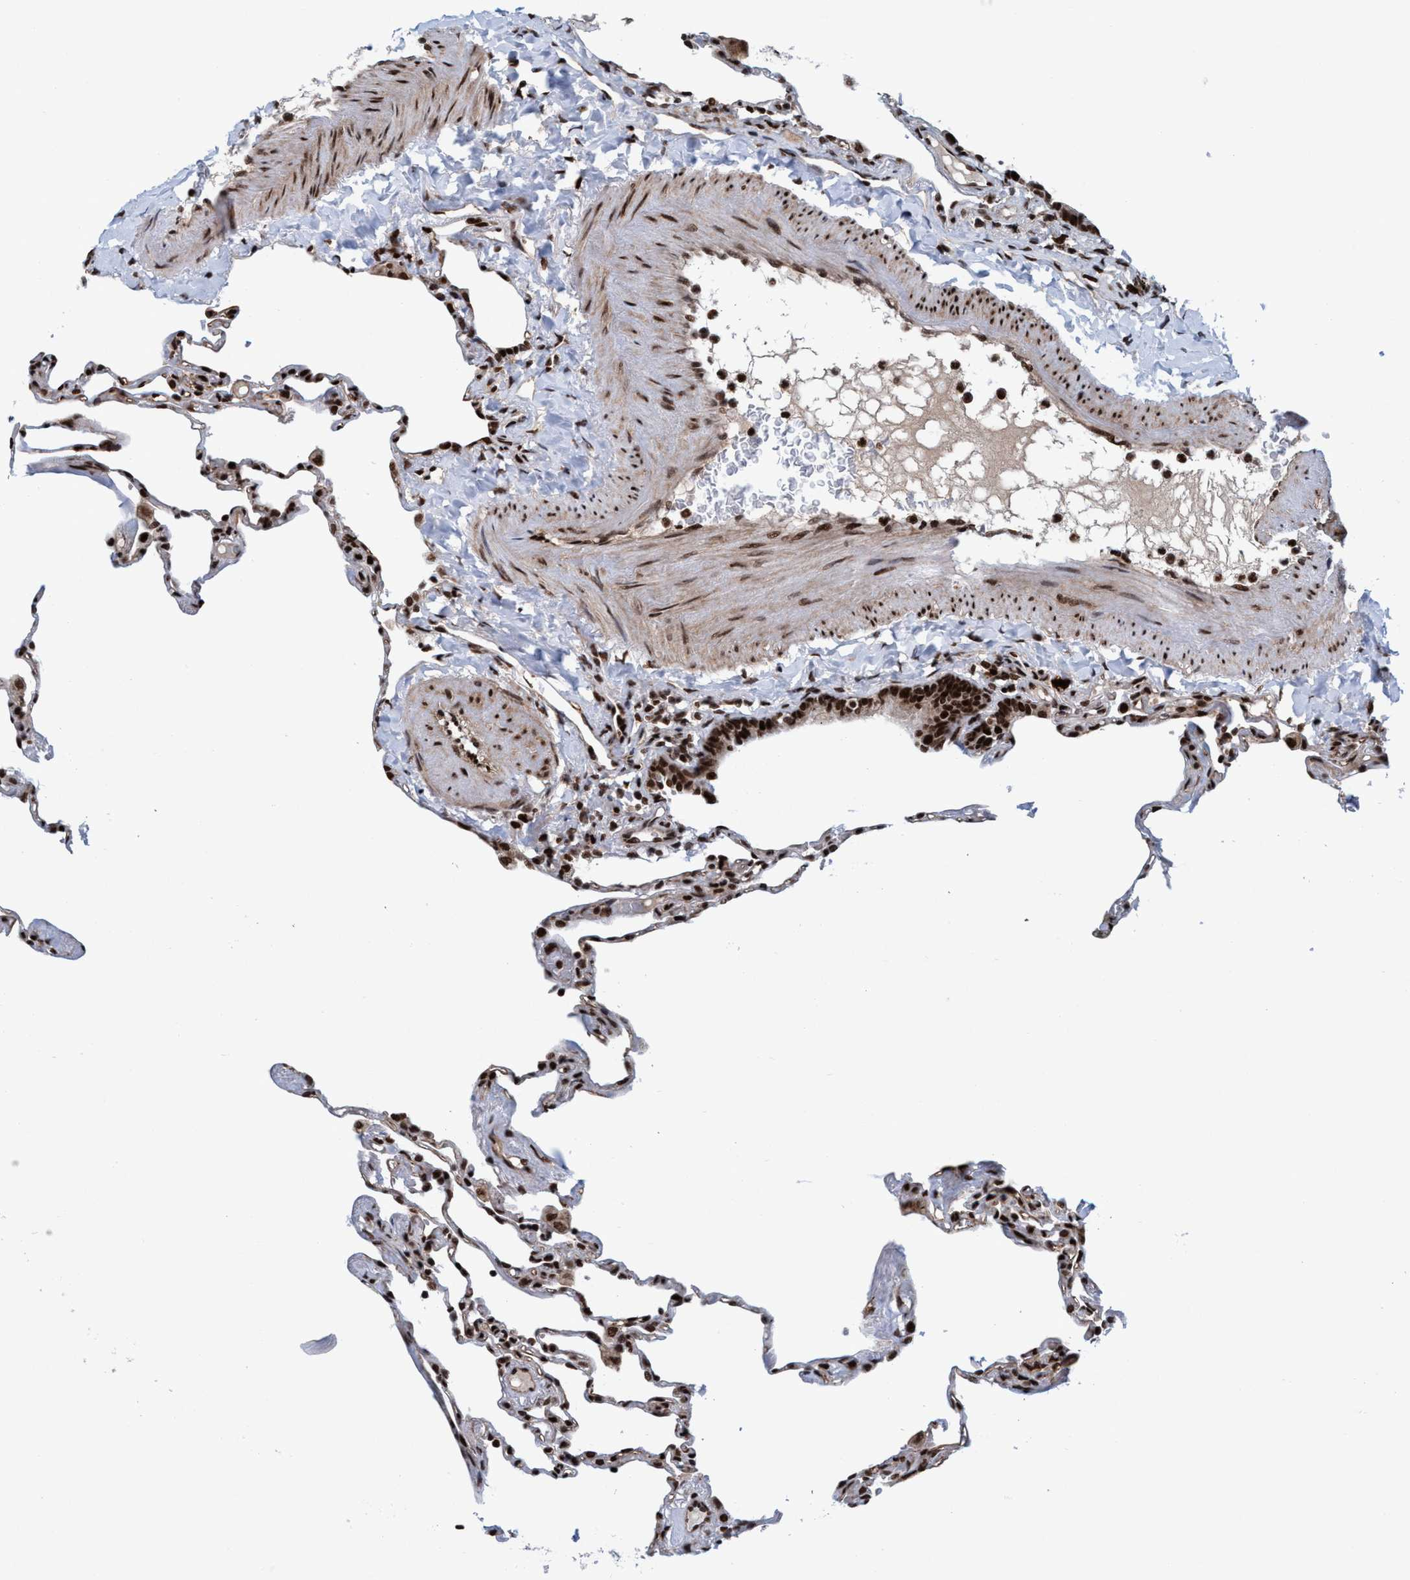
{"staining": {"intensity": "strong", "quantity": ">75%", "location": "nuclear"}, "tissue": "lung", "cell_type": "Alveolar cells", "image_type": "normal", "snomed": [{"axis": "morphology", "description": "Normal tissue, NOS"}, {"axis": "topography", "description": "Lung"}], "caption": "IHC micrograph of benign lung: lung stained using immunohistochemistry (IHC) reveals high levels of strong protein expression localized specifically in the nuclear of alveolar cells, appearing as a nuclear brown color.", "gene": "TOPBP1", "patient": {"sex": "male", "age": 59}}